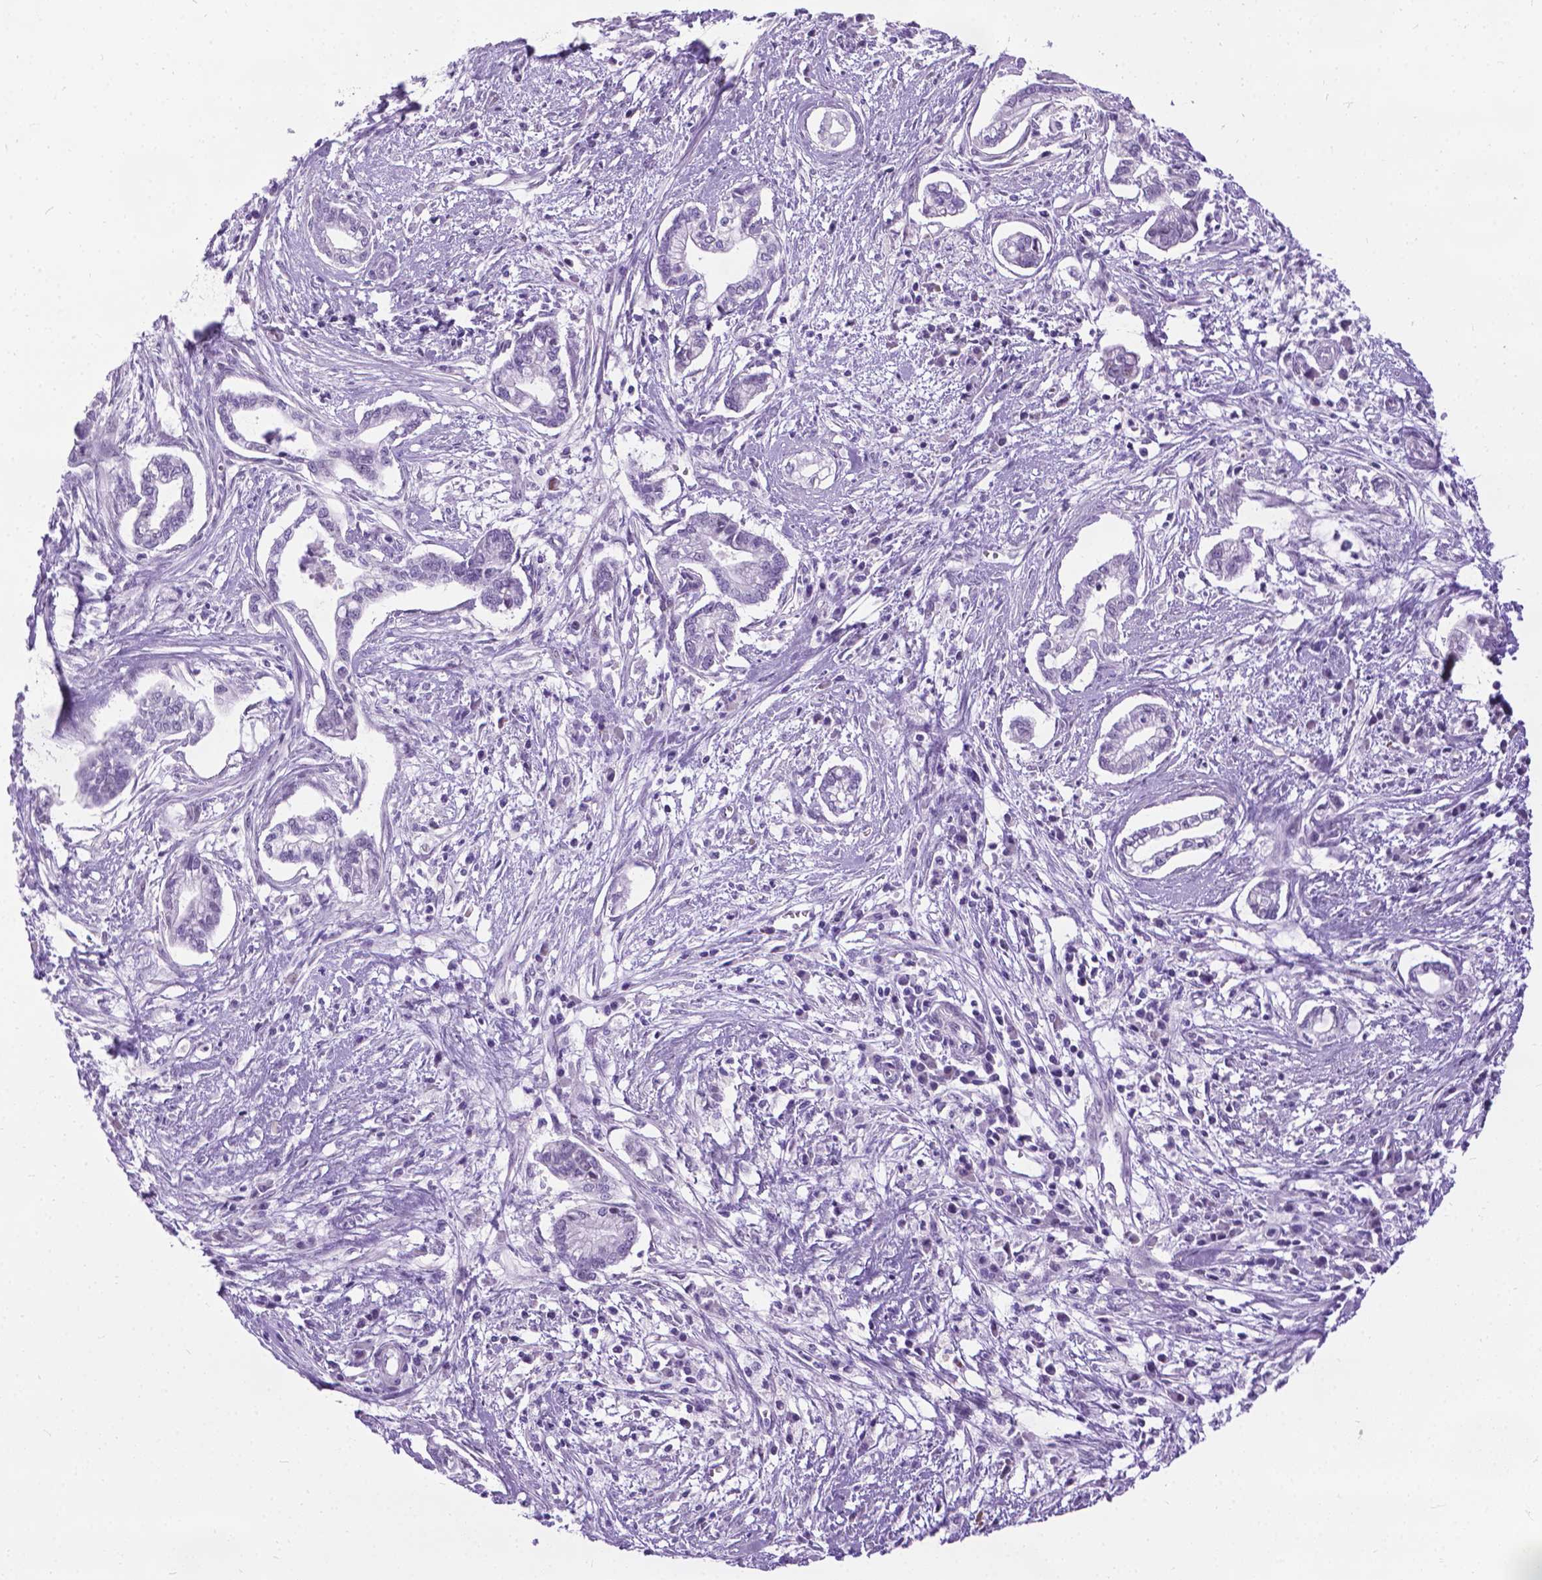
{"staining": {"intensity": "negative", "quantity": "none", "location": "none"}, "tissue": "cervical cancer", "cell_type": "Tumor cells", "image_type": "cancer", "snomed": [{"axis": "morphology", "description": "Adenocarcinoma, NOS"}, {"axis": "topography", "description": "Cervix"}], "caption": "This is an IHC image of cervical cancer. There is no positivity in tumor cells.", "gene": "PROB1", "patient": {"sex": "female", "age": 62}}